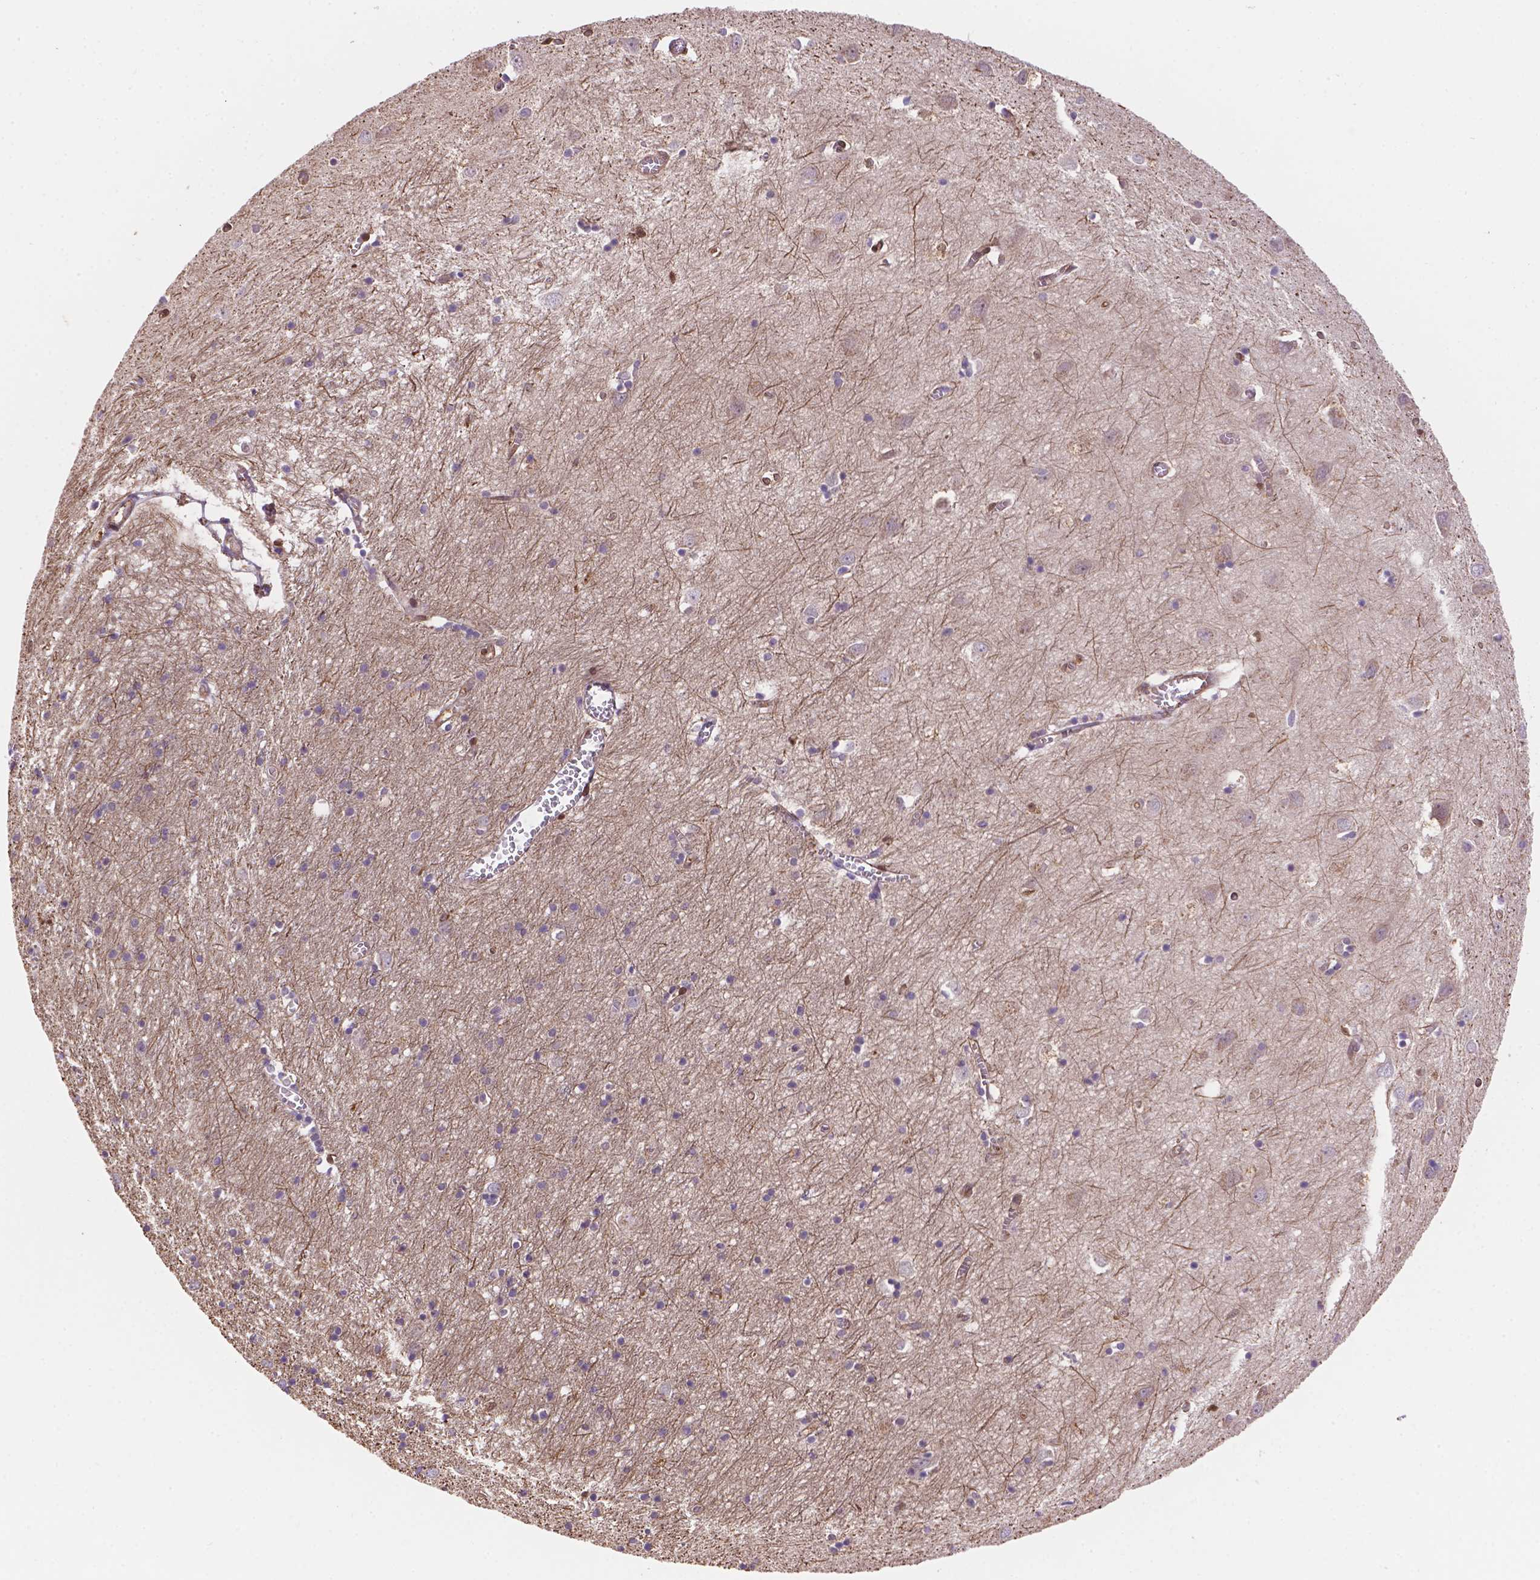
{"staining": {"intensity": "negative", "quantity": "none", "location": "none"}, "tissue": "cerebral cortex", "cell_type": "Endothelial cells", "image_type": "normal", "snomed": [{"axis": "morphology", "description": "Normal tissue, NOS"}, {"axis": "topography", "description": "Cerebral cortex"}], "caption": "IHC of unremarkable human cerebral cortex shows no staining in endothelial cells. The staining was performed using DAB to visualize the protein expression in brown, while the nuclei were stained in blue with hematoxylin (Magnification: 20x).", "gene": "DMWD", "patient": {"sex": "male", "age": 70}}